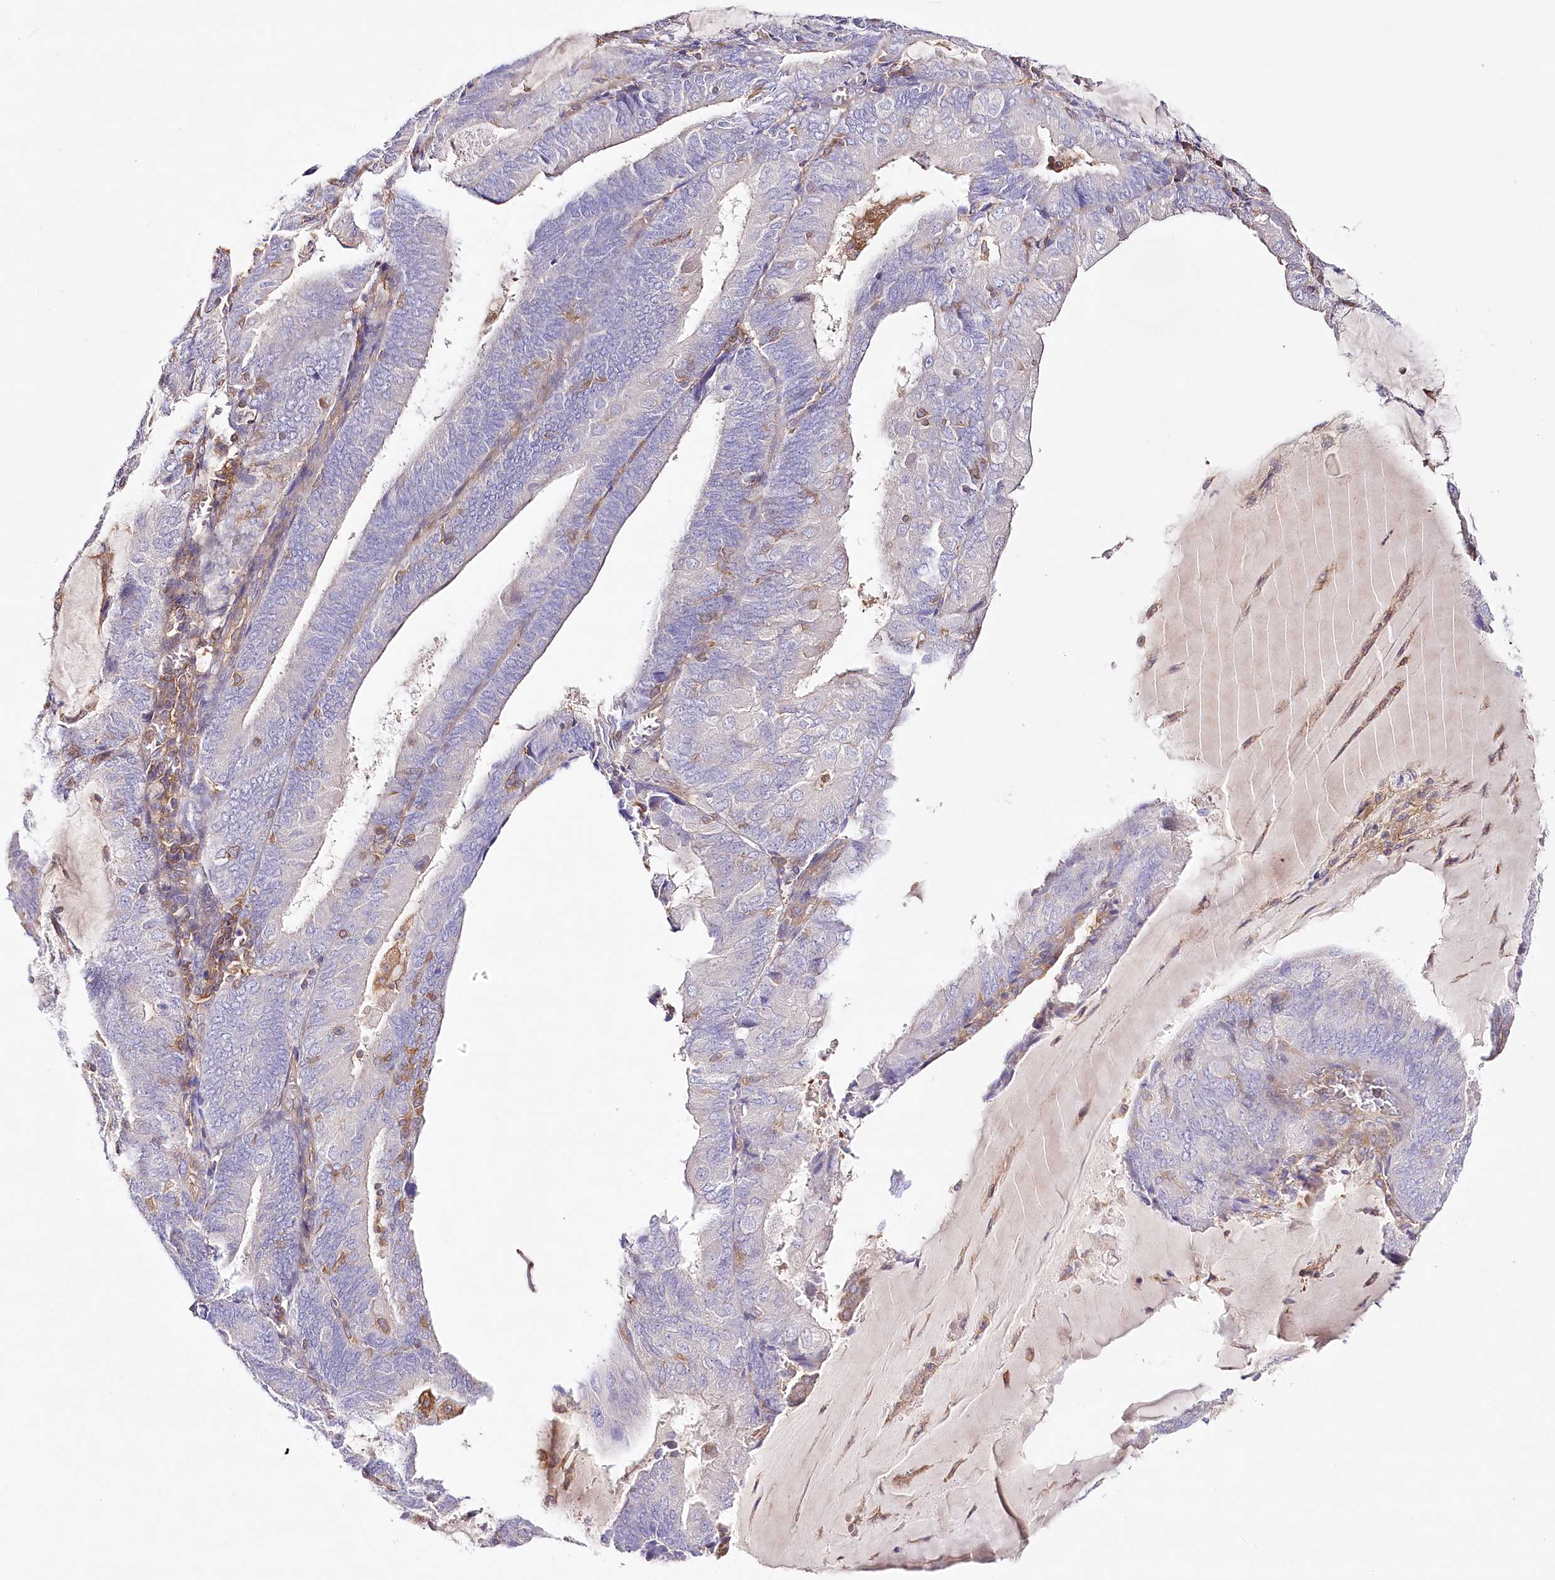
{"staining": {"intensity": "negative", "quantity": "none", "location": "none"}, "tissue": "endometrial cancer", "cell_type": "Tumor cells", "image_type": "cancer", "snomed": [{"axis": "morphology", "description": "Adenocarcinoma, NOS"}, {"axis": "topography", "description": "Endometrium"}], "caption": "The image demonstrates no significant expression in tumor cells of endometrial adenocarcinoma.", "gene": "ABRAXAS2", "patient": {"sex": "female", "age": 81}}